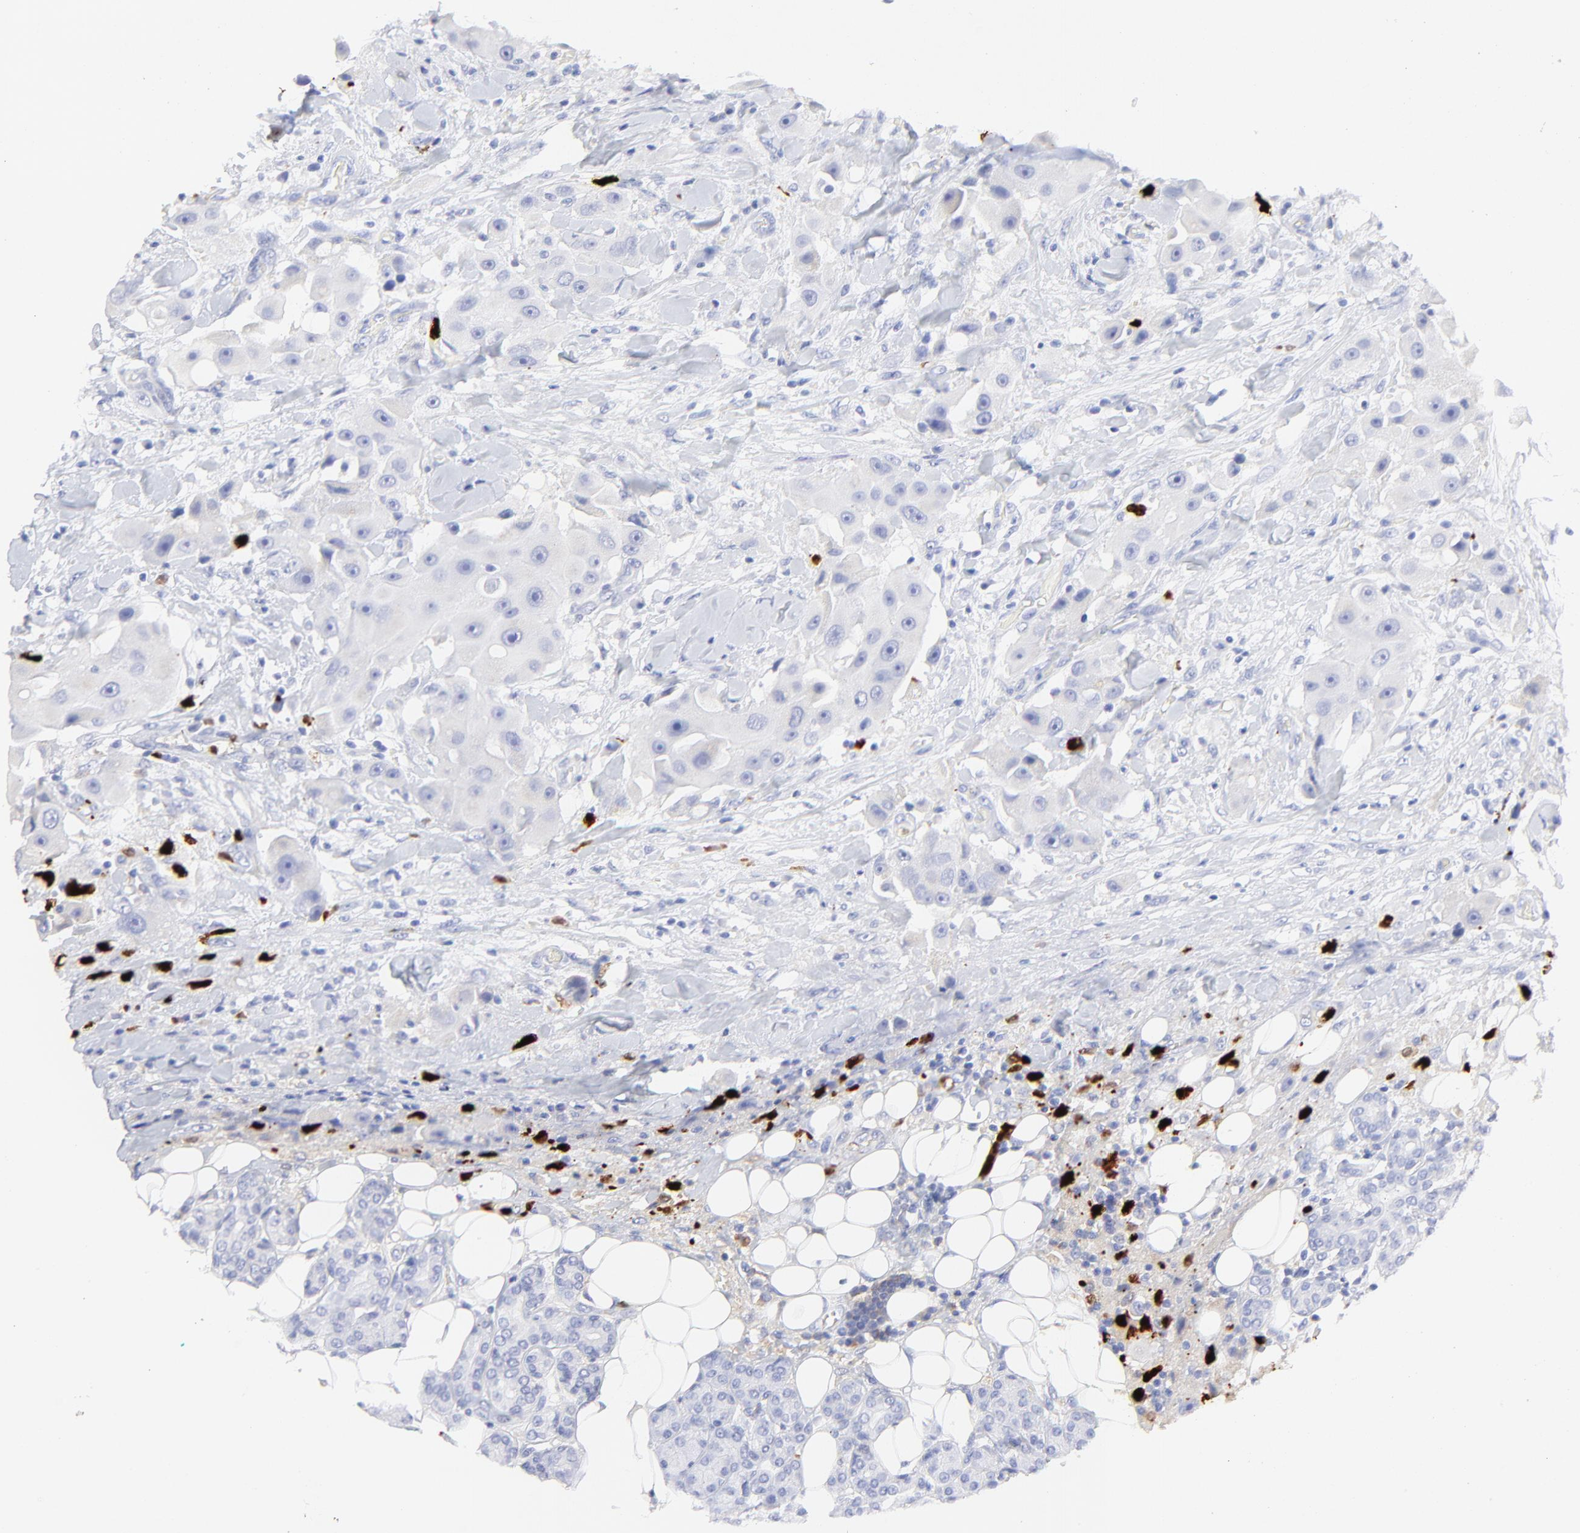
{"staining": {"intensity": "negative", "quantity": "none", "location": "none"}, "tissue": "head and neck cancer", "cell_type": "Tumor cells", "image_type": "cancer", "snomed": [{"axis": "morphology", "description": "Normal tissue, NOS"}, {"axis": "morphology", "description": "Adenocarcinoma, NOS"}, {"axis": "topography", "description": "Salivary gland"}, {"axis": "topography", "description": "Head-Neck"}], "caption": "DAB immunohistochemical staining of head and neck cancer exhibits no significant staining in tumor cells. Nuclei are stained in blue.", "gene": "S100A12", "patient": {"sex": "male", "age": 80}}